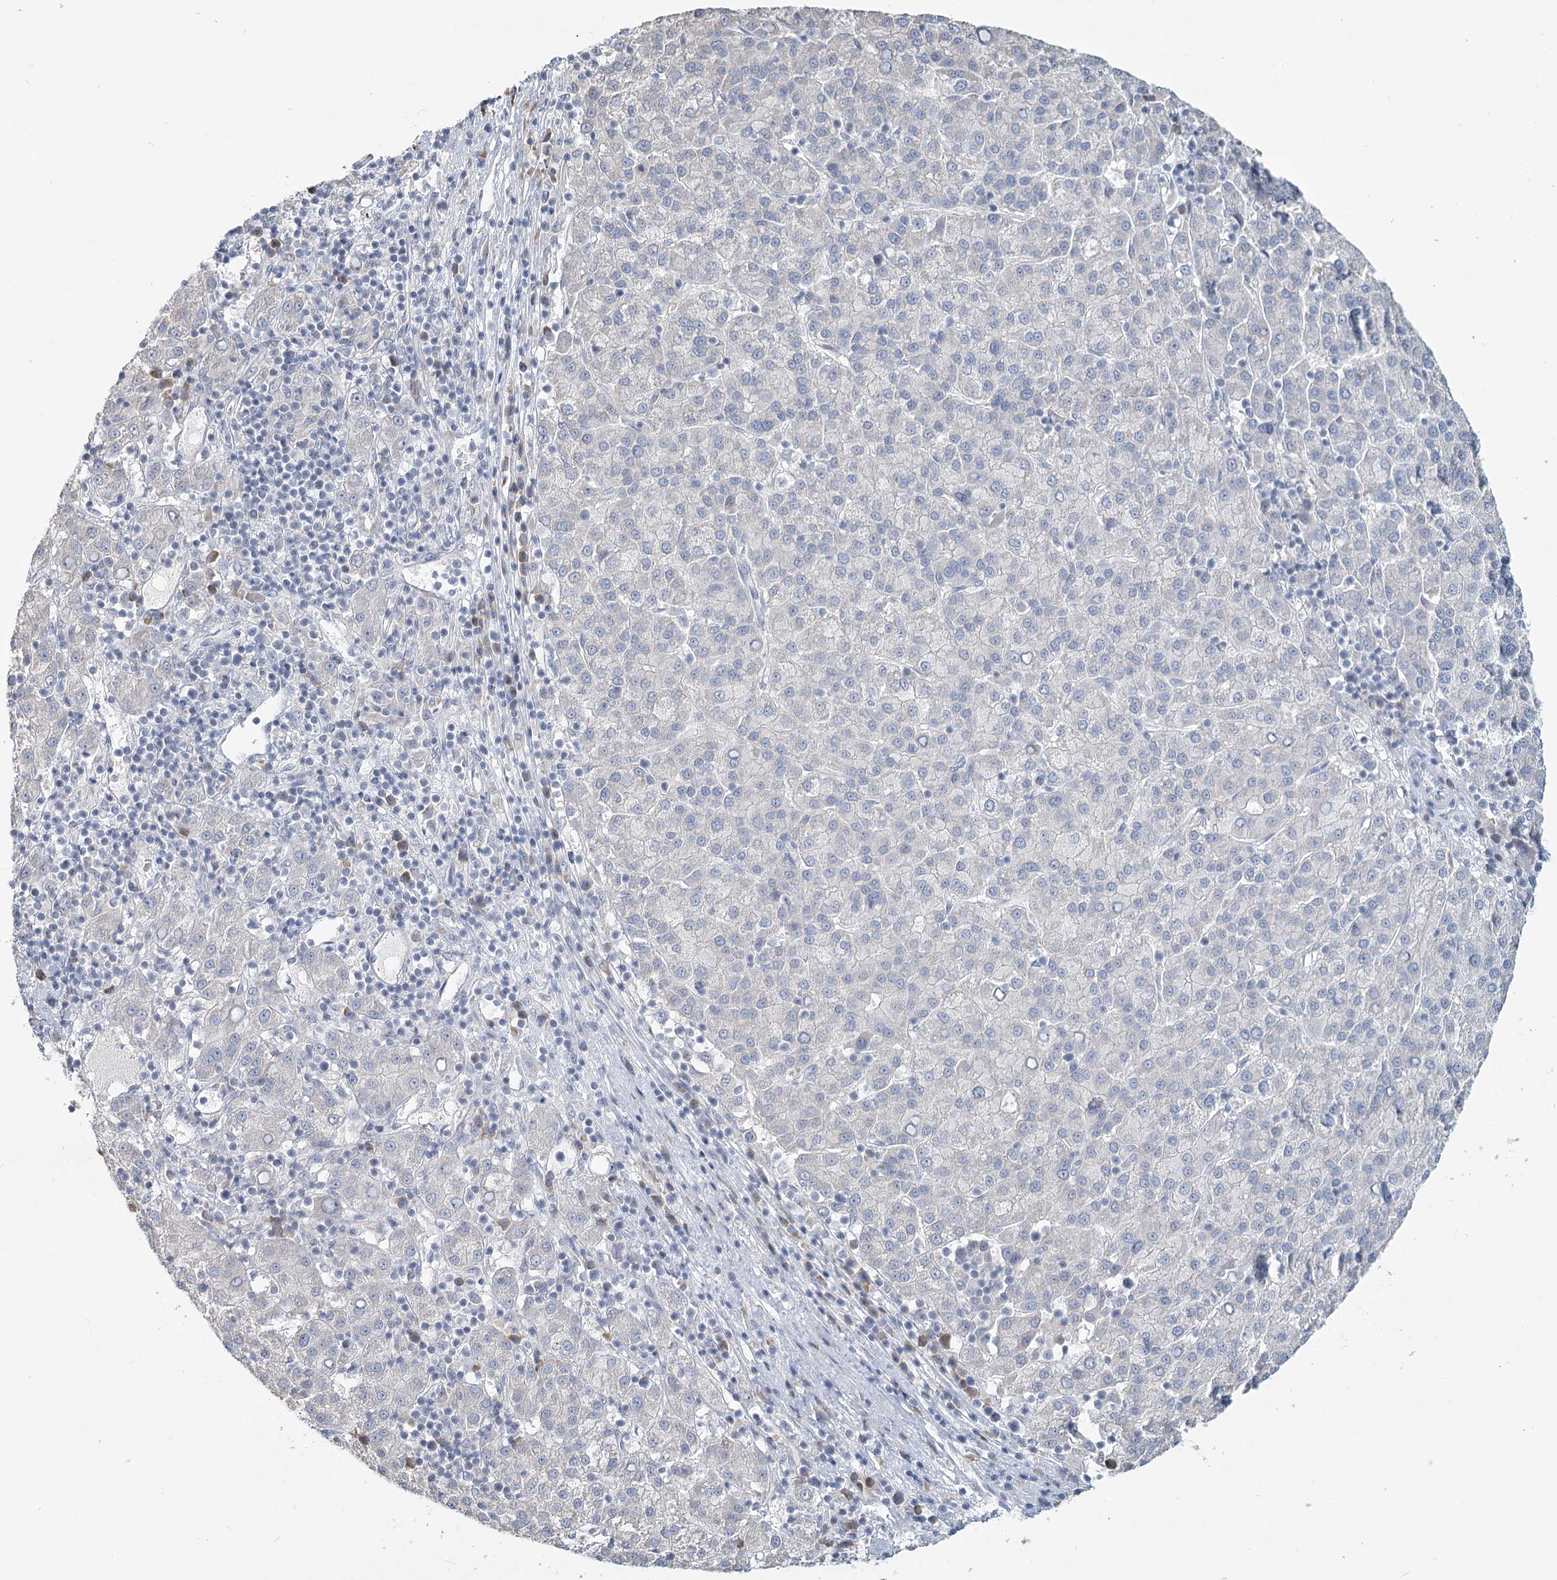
{"staining": {"intensity": "negative", "quantity": "none", "location": "none"}, "tissue": "liver cancer", "cell_type": "Tumor cells", "image_type": "cancer", "snomed": [{"axis": "morphology", "description": "Carcinoma, Hepatocellular, NOS"}, {"axis": "topography", "description": "Liver"}], "caption": "Human liver cancer stained for a protein using immunohistochemistry displays no staining in tumor cells.", "gene": "SLC9A3", "patient": {"sex": "female", "age": 58}}